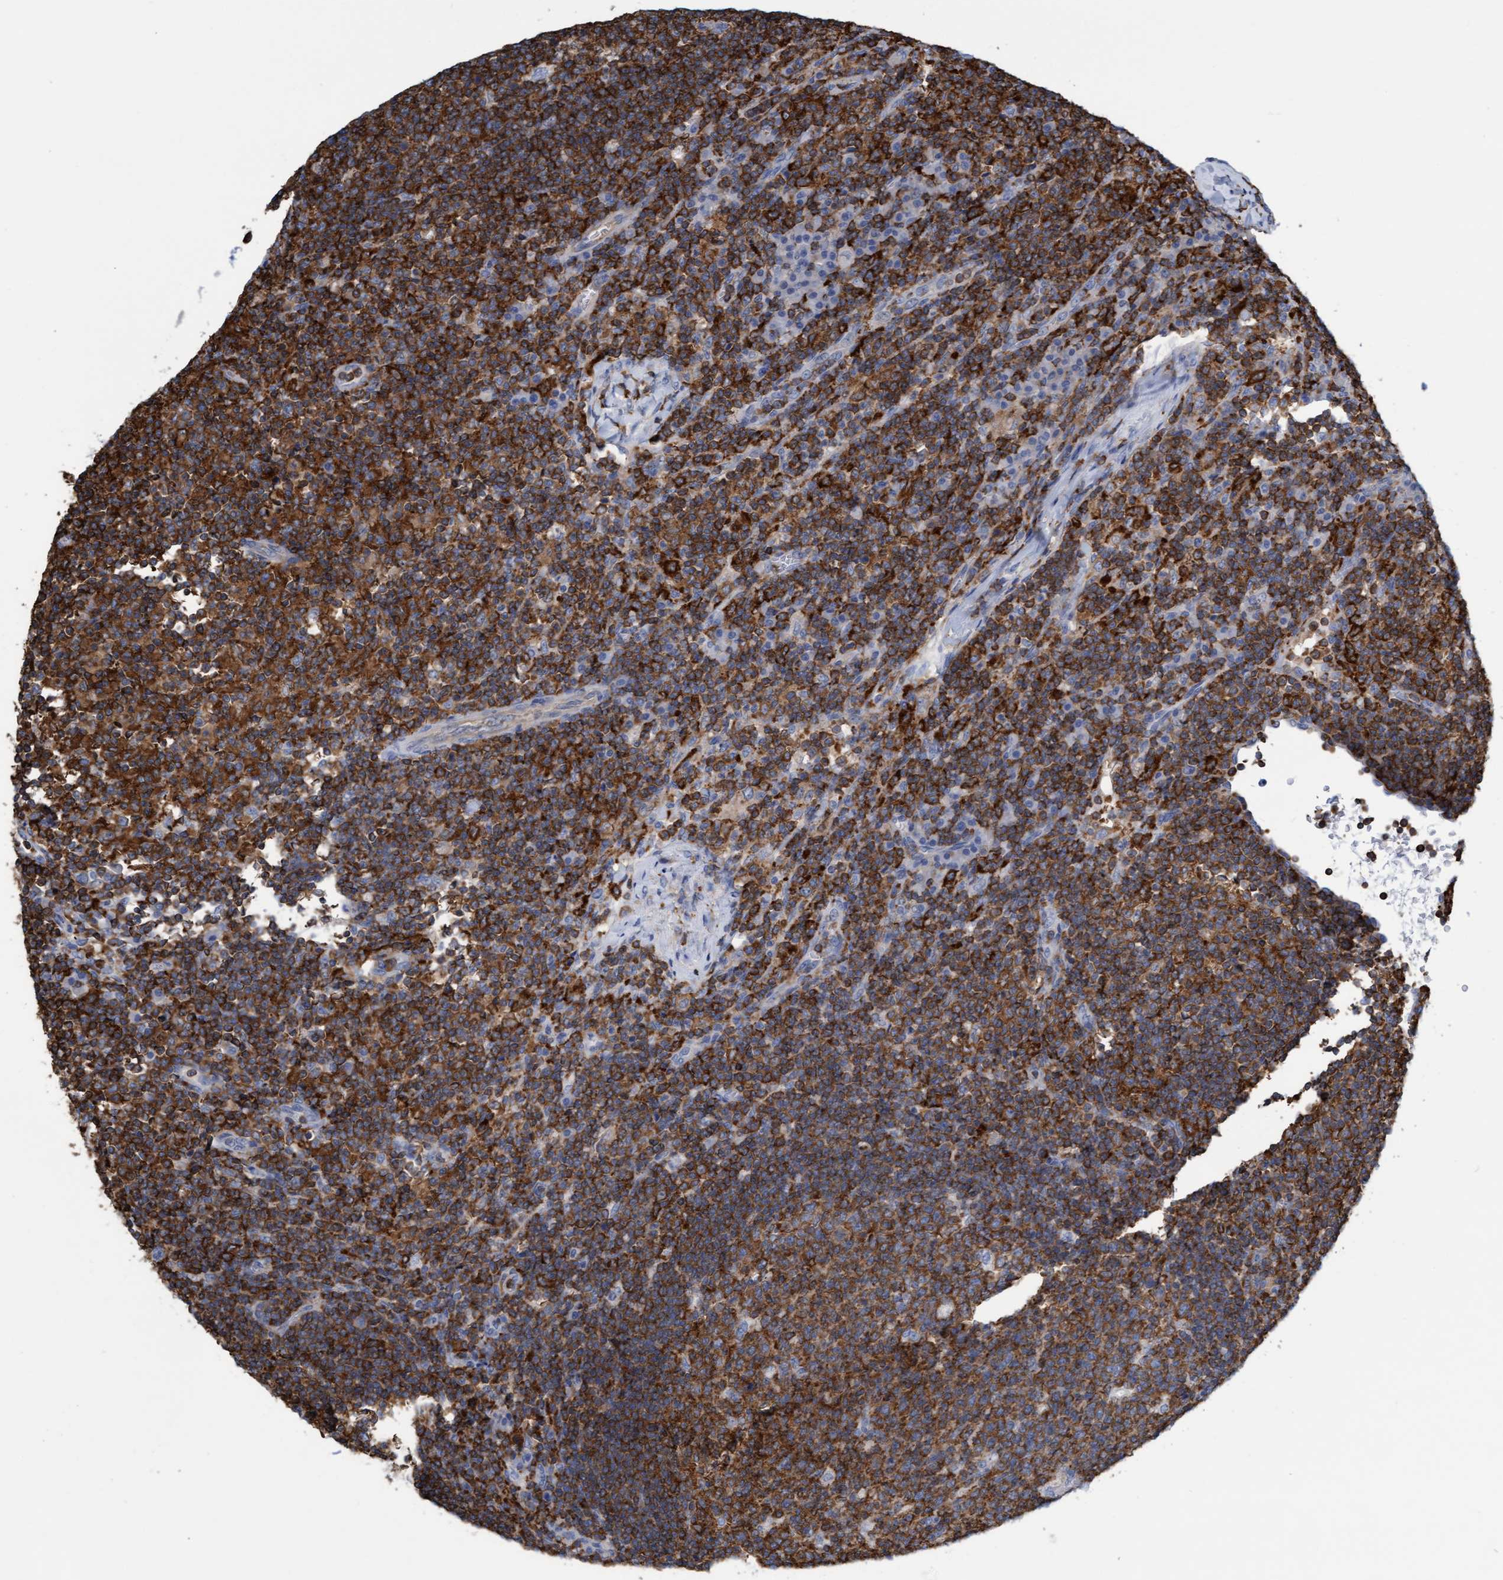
{"staining": {"intensity": "strong", "quantity": ">75%", "location": "cytoplasmic/membranous"}, "tissue": "lymph node", "cell_type": "Germinal center cells", "image_type": "normal", "snomed": [{"axis": "morphology", "description": "Normal tissue, NOS"}, {"axis": "morphology", "description": "Inflammation, NOS"}, {"axis": "topography", "description": "Lymph node"}], "caption": "A photomicrograph of lymph node stained for a protein exhibits strong cytoplasmic/membranous brown staining in germinal center cells. The staining is performed using DAB (3,3'-diaminobenzidine) brown chromogen to label protein expression. The nuclei are counter-stained blue using hematoxylin.", "gene": "FNBP1", "patient": {"sex": "male", "age": 55}}